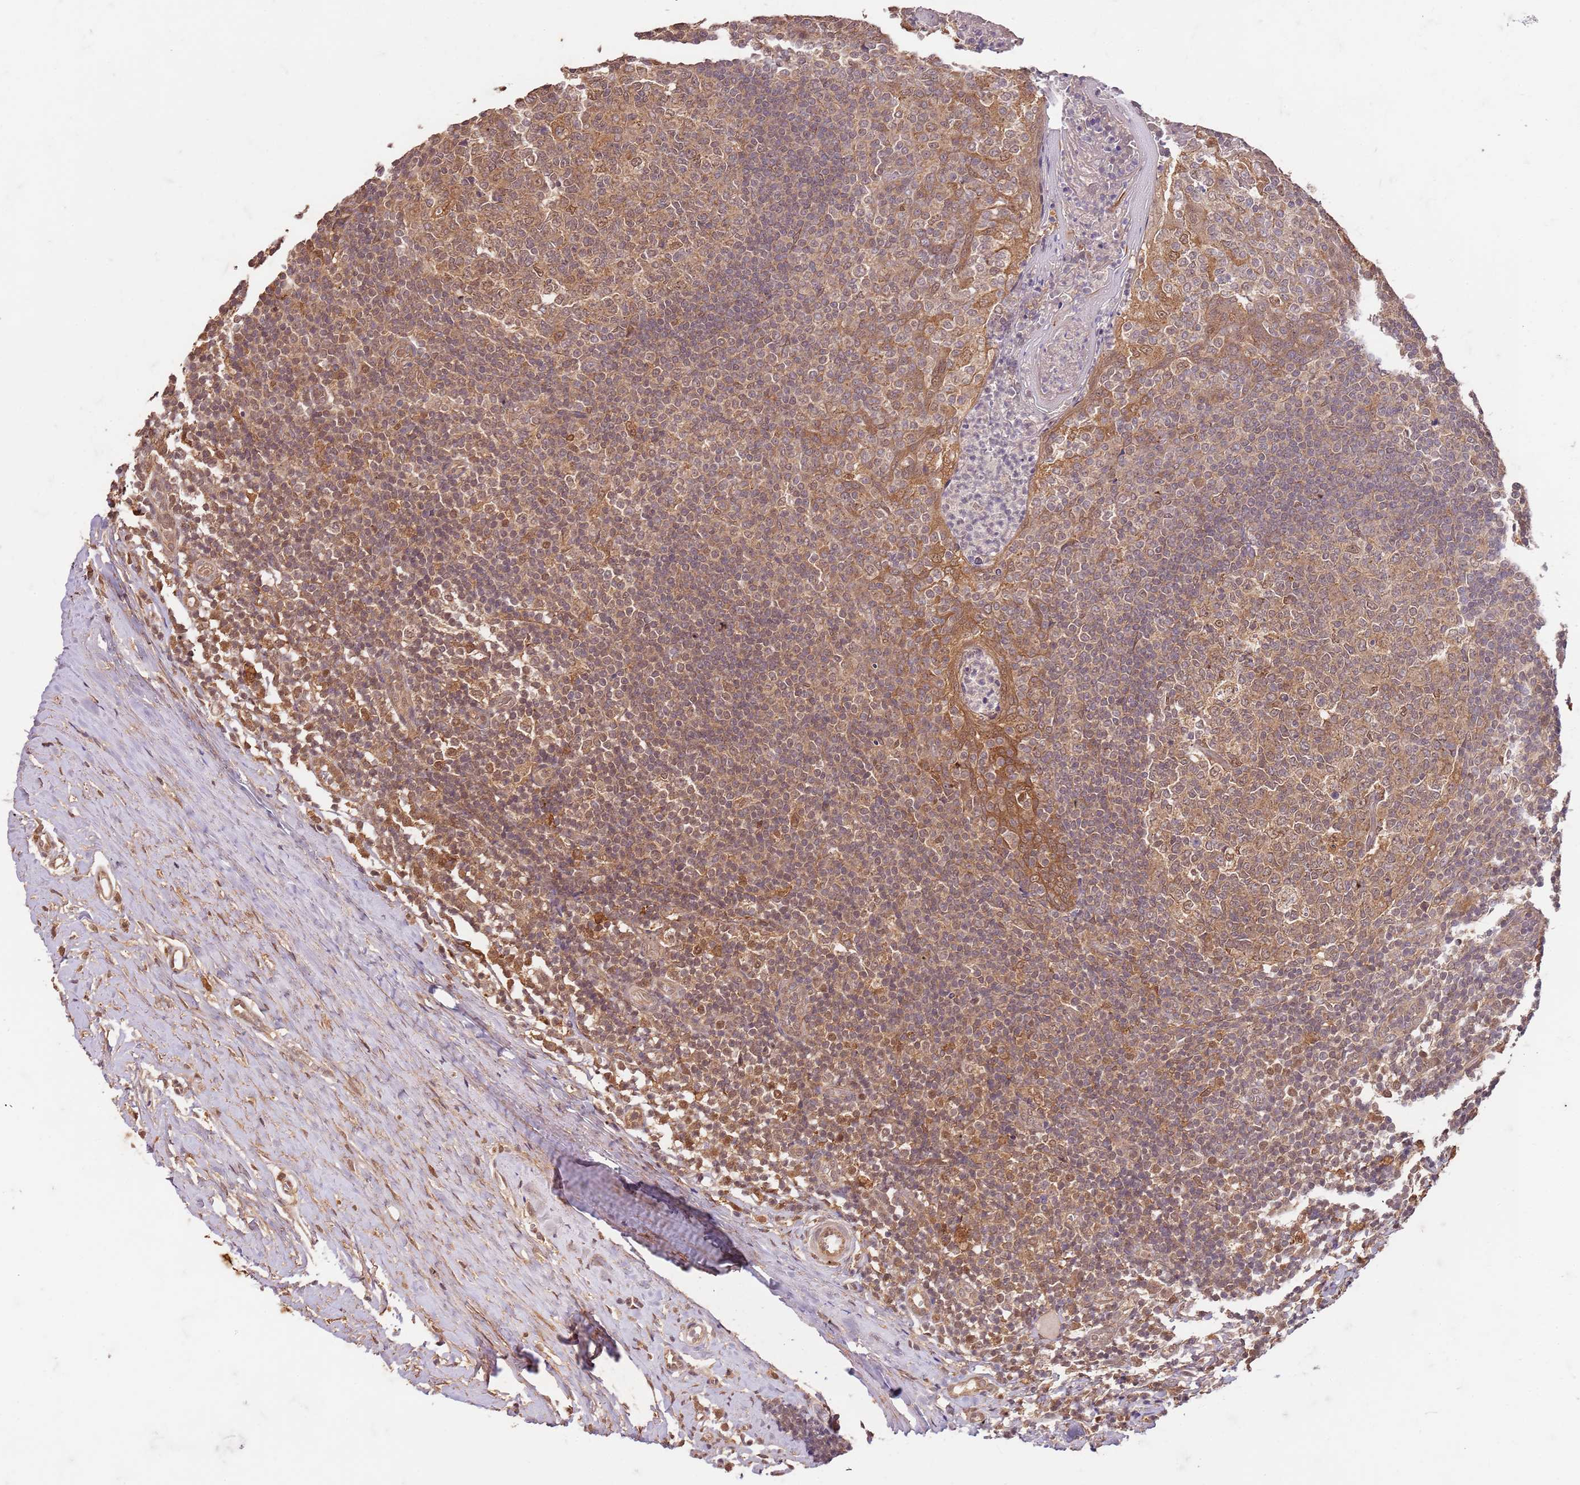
{"staining": {"intensity": "moderate", "quantity": ">75%", "location": "cytoplasmic/membranous,nuclear"}, "tissue": "tonsil", "cell_type": "Germinal center cells", "image_type": "normal", "snomed": [{"axis": "morphology", "description": "Normal tissue, NOS"}, {"axis": "topography", "description": "Tonsil"}], "caption": "The image exhibits immunohistochemical staining of unremarkable tonsil. There is moderate cytoplasmic/membranous,nuclear staining is appreciated in about >75% of germinal center cells. (Brightfield microscopy of DAB IHC at high magnification).", "gene": "UBE3A", "patient": {"sex": "female", "age": 19}}